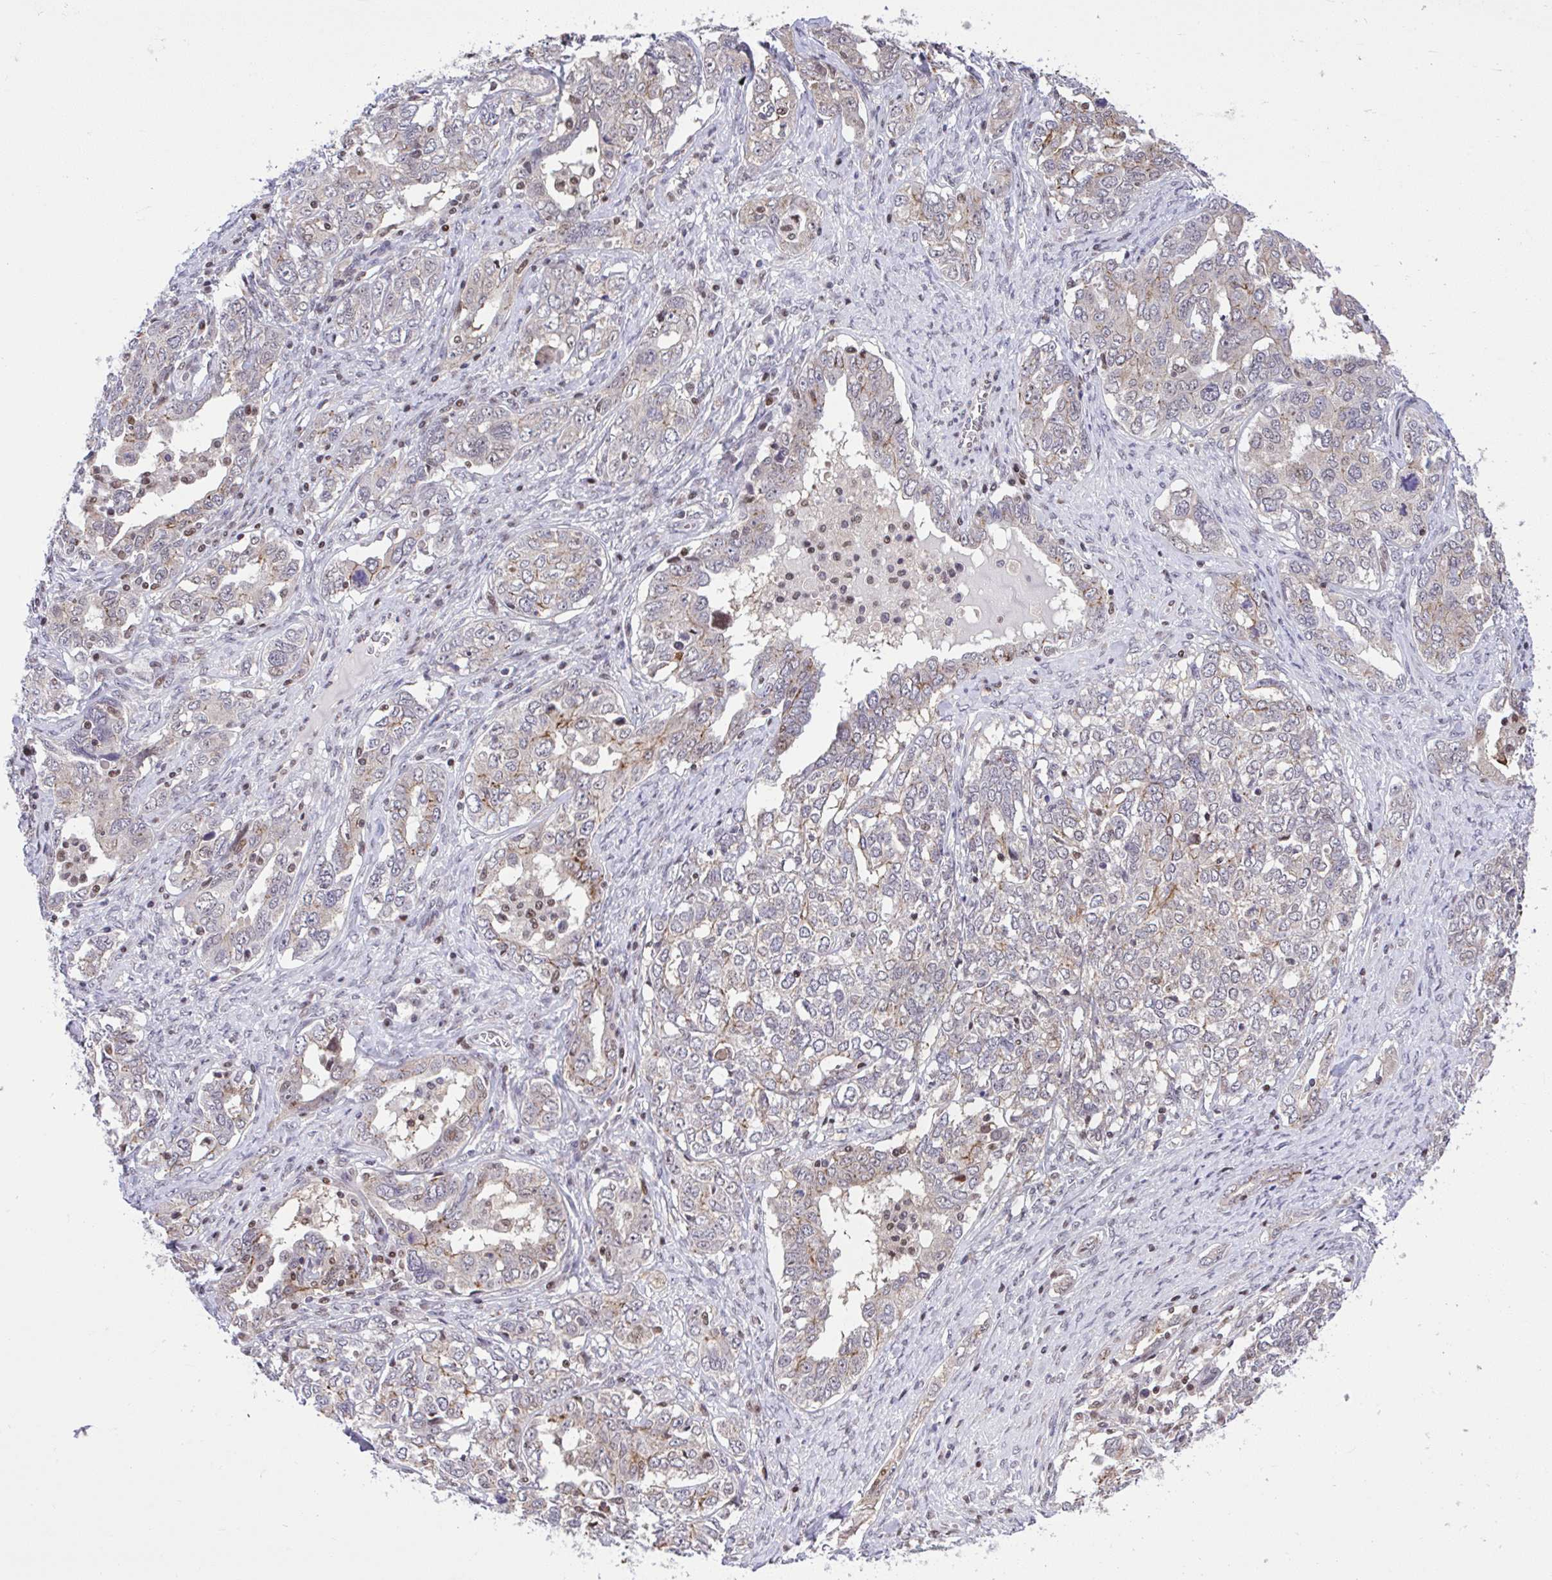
{"staining": {"intensity": "weak", "quantity": "<25%", "location": "cytoplasmic/membranous,nuclear"}, "tissue": "ovarian cancer", "cell_type": "Tumor cells", "image_type": "cancer", "snomed": [{"axis": "morphology", "description": "Carcinoma, endometroid"}, {"axis": "topography", "description": "Ovary"}], "caption": "A histopathology image of human ovarian cancer is negative for staining in tumor cells. The staining is performed using DAB (3,3'-diaminobenzidine) brown chromogen with nuclei counter-stained in using hematoxylin.", "gene": "GLIS3", "patient": {"sex": "female", "age": 62}}